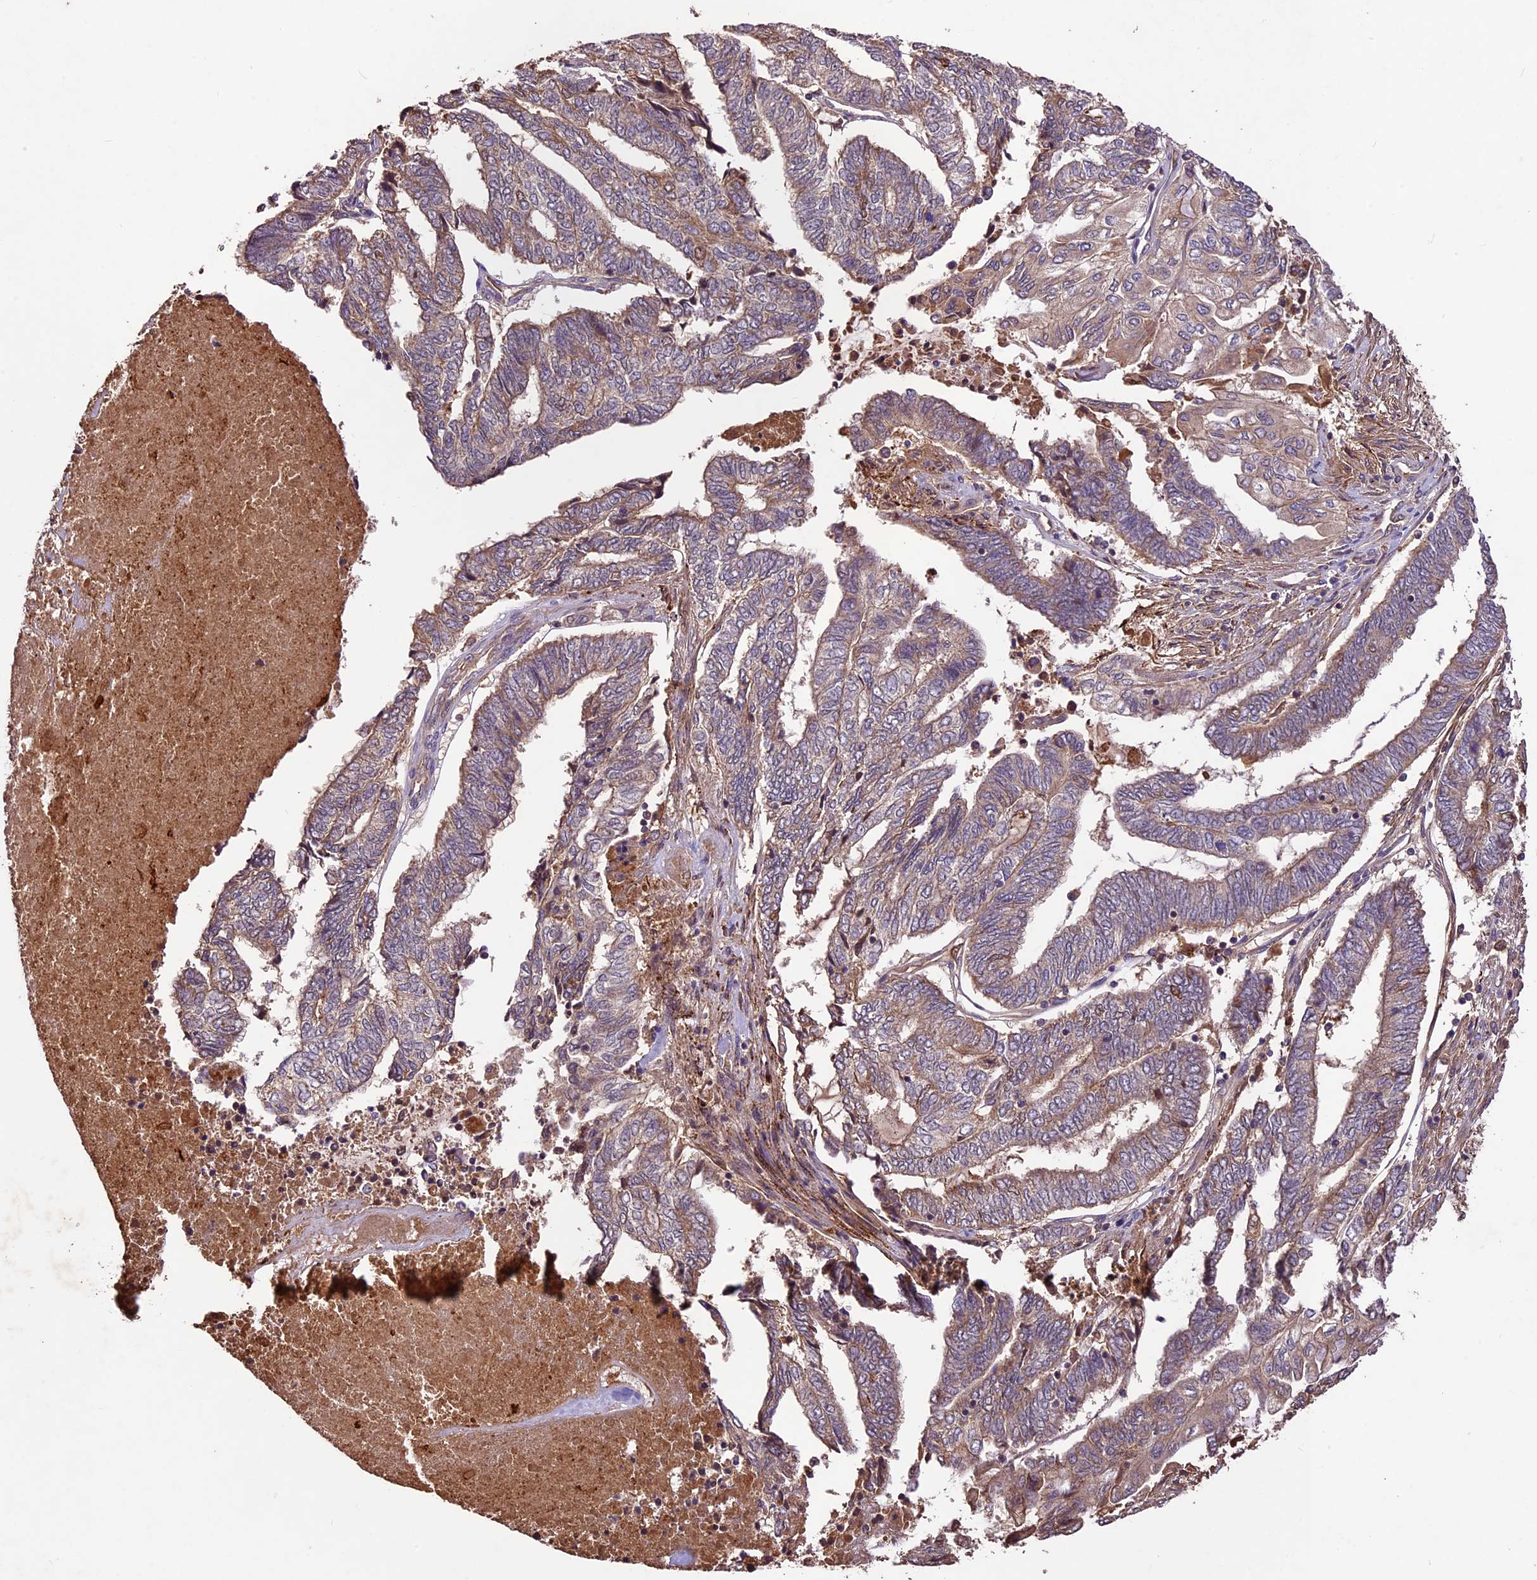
{"staining": {"intensity": "moderate", "quantity": "25%-75%", "location": "cytoplasmic/membranous"}, "tissue": "endometrial cancer", "cell_type": "Tumor cells", "image_type": "cancer", "snomed": [{"axis": "morphology", "description": "Adenocarcinoma, NOS"}, {"axis": "topography", "description": "Uterus"}, {"axis": "topography", "description": "Endometrium"}], "caption": "This is an image of immunohistochemistry (IHC) staining of endometrial cancer (adenocarcinoma), which shows moderate expression in the cytoplasmic/membranous of tumor cells.", "gene": "CRLF1", "patient": {"sex": "female", "age": 70}}